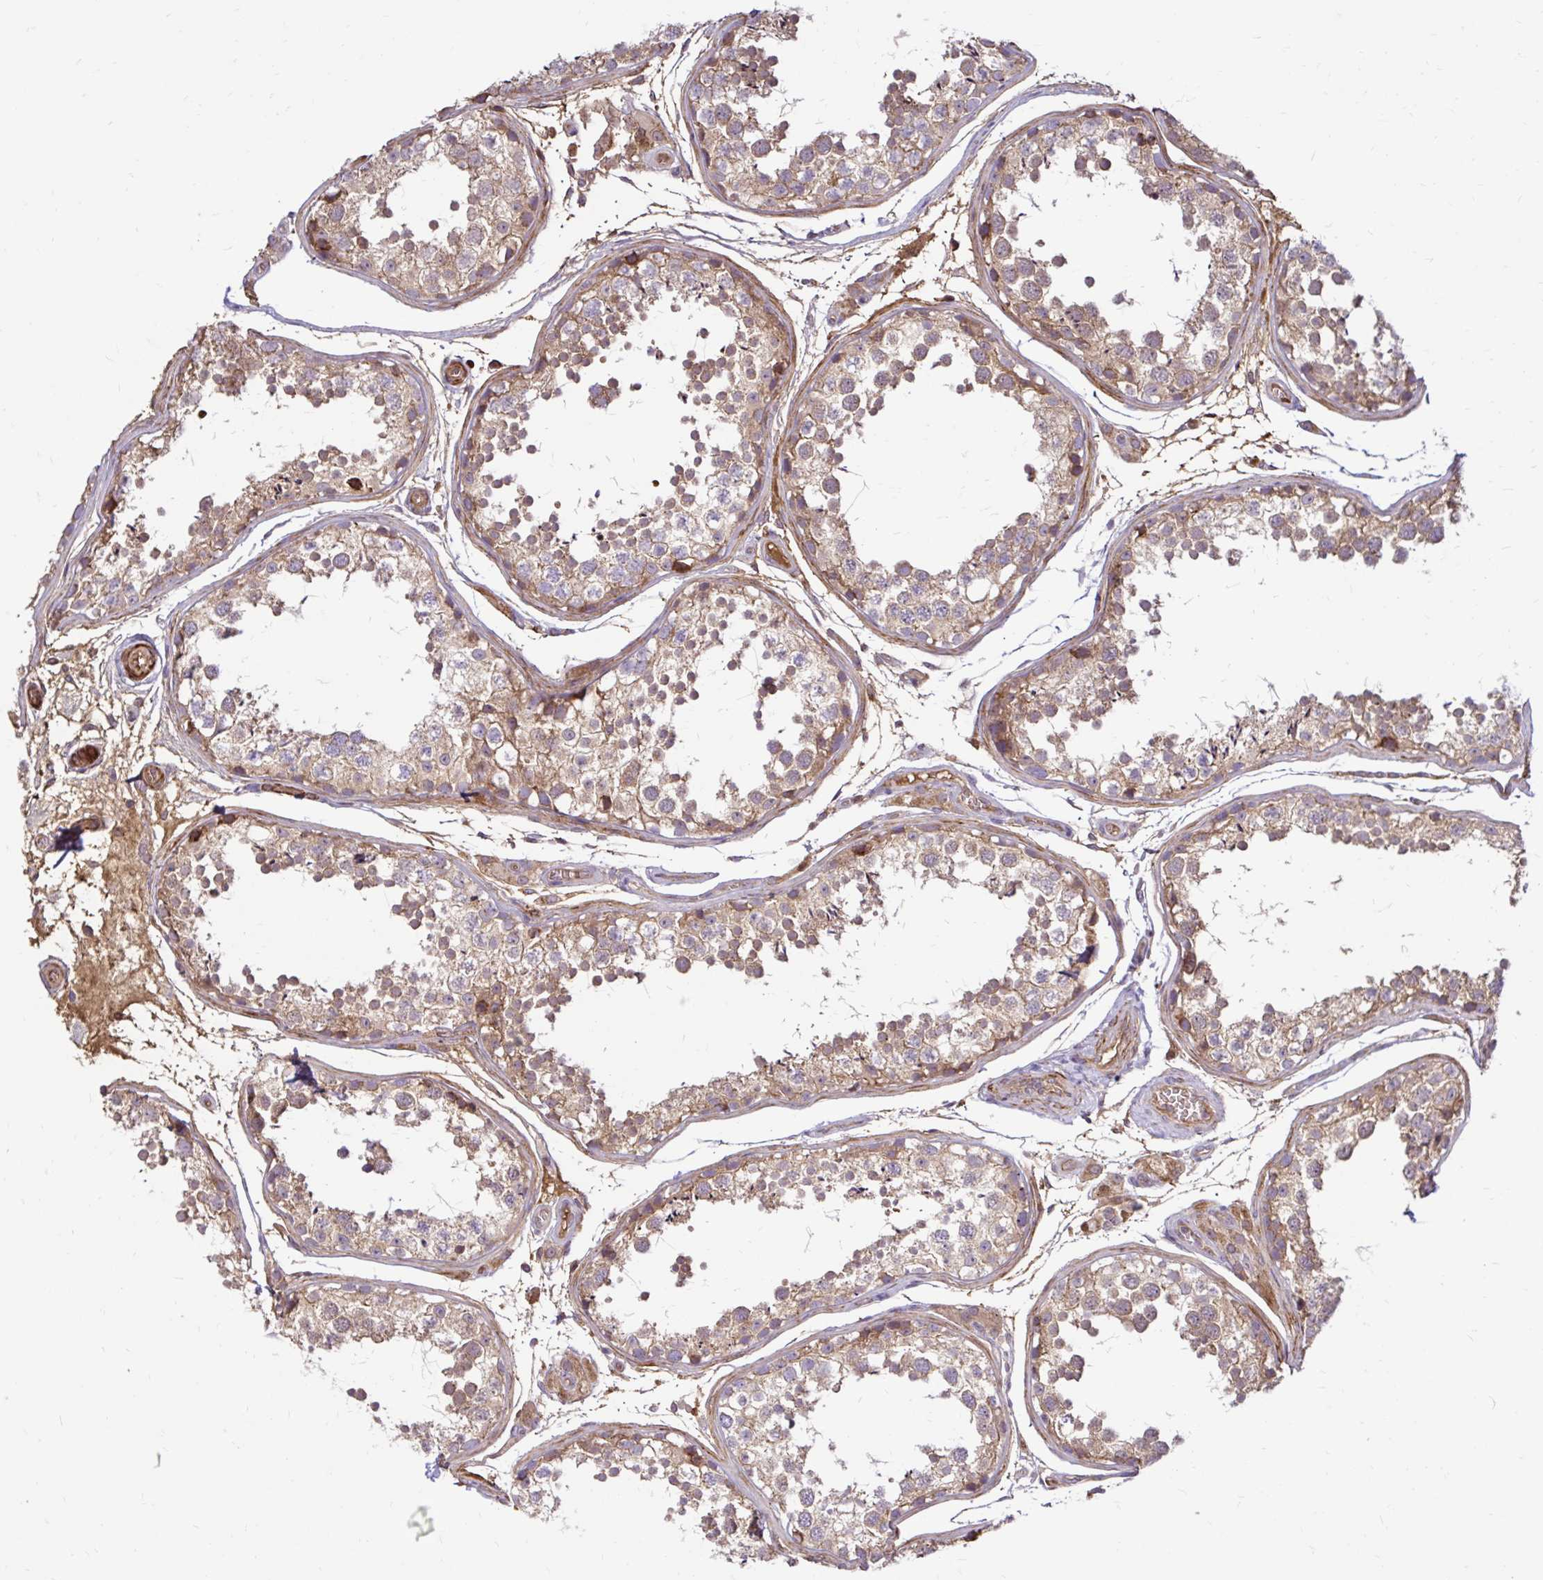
{"staining": {"intensity": "moderate", "quantity": ">75%", "location": "cytoplasmic/membranous"}, "tissue": "testis", "cell_type": "Cells in seminiferous ducts", "image_type": "normal", "snomed": [{"axis": "morphology", "description": "Normal tissue, NOS"}, {"axis": "topography", "description": "Testis"}], "caption": "A brown stain highlights moderate cytoplasmic/membranous staining of a protein in cells in seminiferous ducts of normal human testis. The staining was performed using DAB to visualize the protein expression in brown, while the nuclei were stained in blue with hematoxylin (Magnification: 20x).", "gene": "ARHGEF37", "patient": {"sex": "male", "age": 29}}